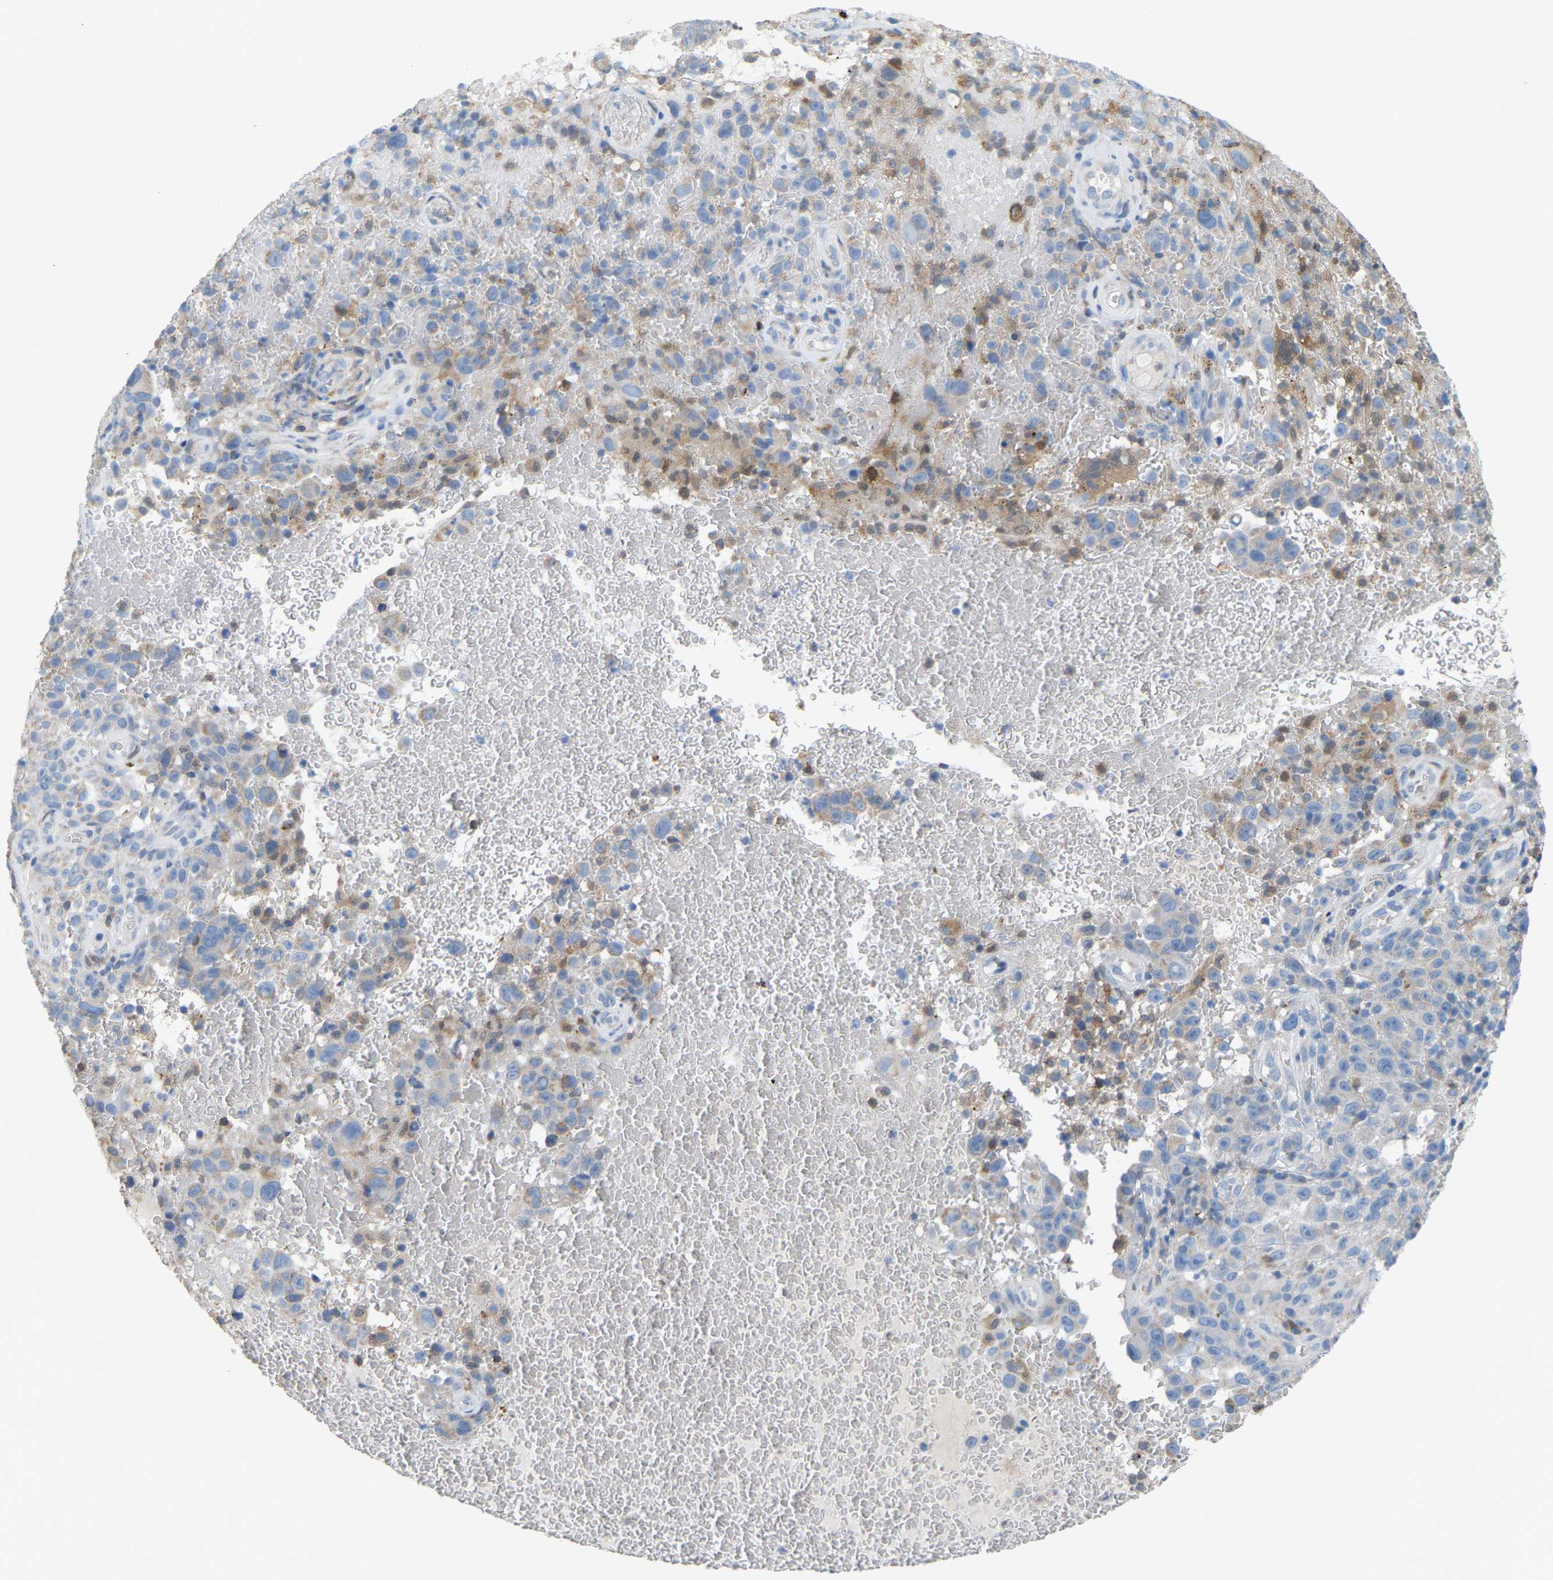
{"staining": {"intensity": "negative", "quantity": "none", "location": "none"}, "tissue": "melanoma", "cell_type": "Tumor cells", "image_type": "cancer", "snomed": [{"axis": "morphology", "description": "Malignant melanoma, NOS"}, {"axis": "topography", "description": "Skin"}], "caption": "Malignant melanoma was stained to show a protein in brown. There is no significant expression in tumor cells.", "gene": "CROT", "patient": {"sex": "female", "age": 82}}